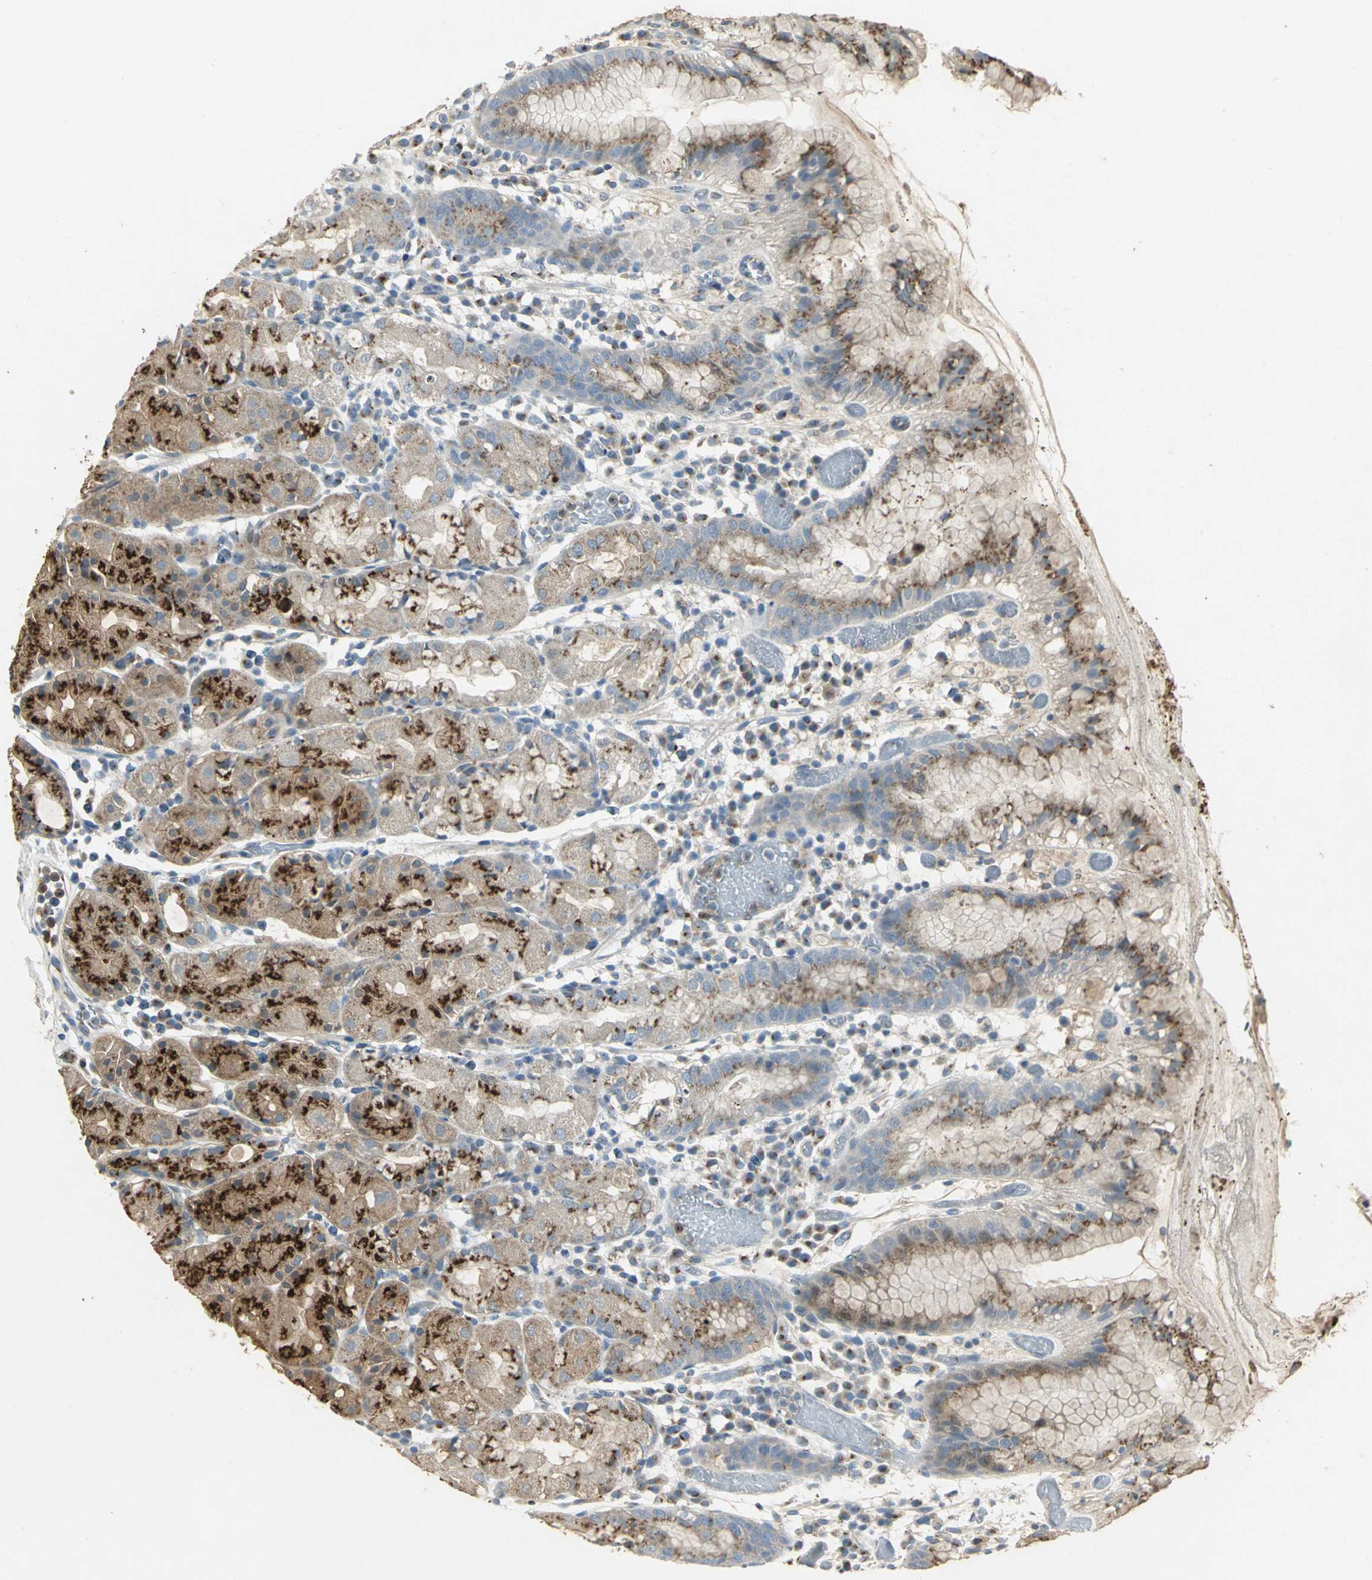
{"staining": {"intensity": "strong", "quantity": "25%-75%", "location": "cytoplasmic/membranous"}, "tissue": "stomach", "cell_type": "Glandular cells", "image_type": "normal", "snomed": [{"axis": "morphology", "description": "Normal tissue, NOS"}, {"axis": "topography", "description": "Stomach"}, {"axis": "topography", "description": "Stomach, lower"}], "caption": "This image exhibits unremarkable stomach stained with immunohistochemistry to label a protein in brown. The cytoplasmic/membranous of glandular cells show strong positivity for the protein. Nuclei are counter-stained blue.", "gene": "TM9SF2", "patient": {"sex": "female", "age": 75}}